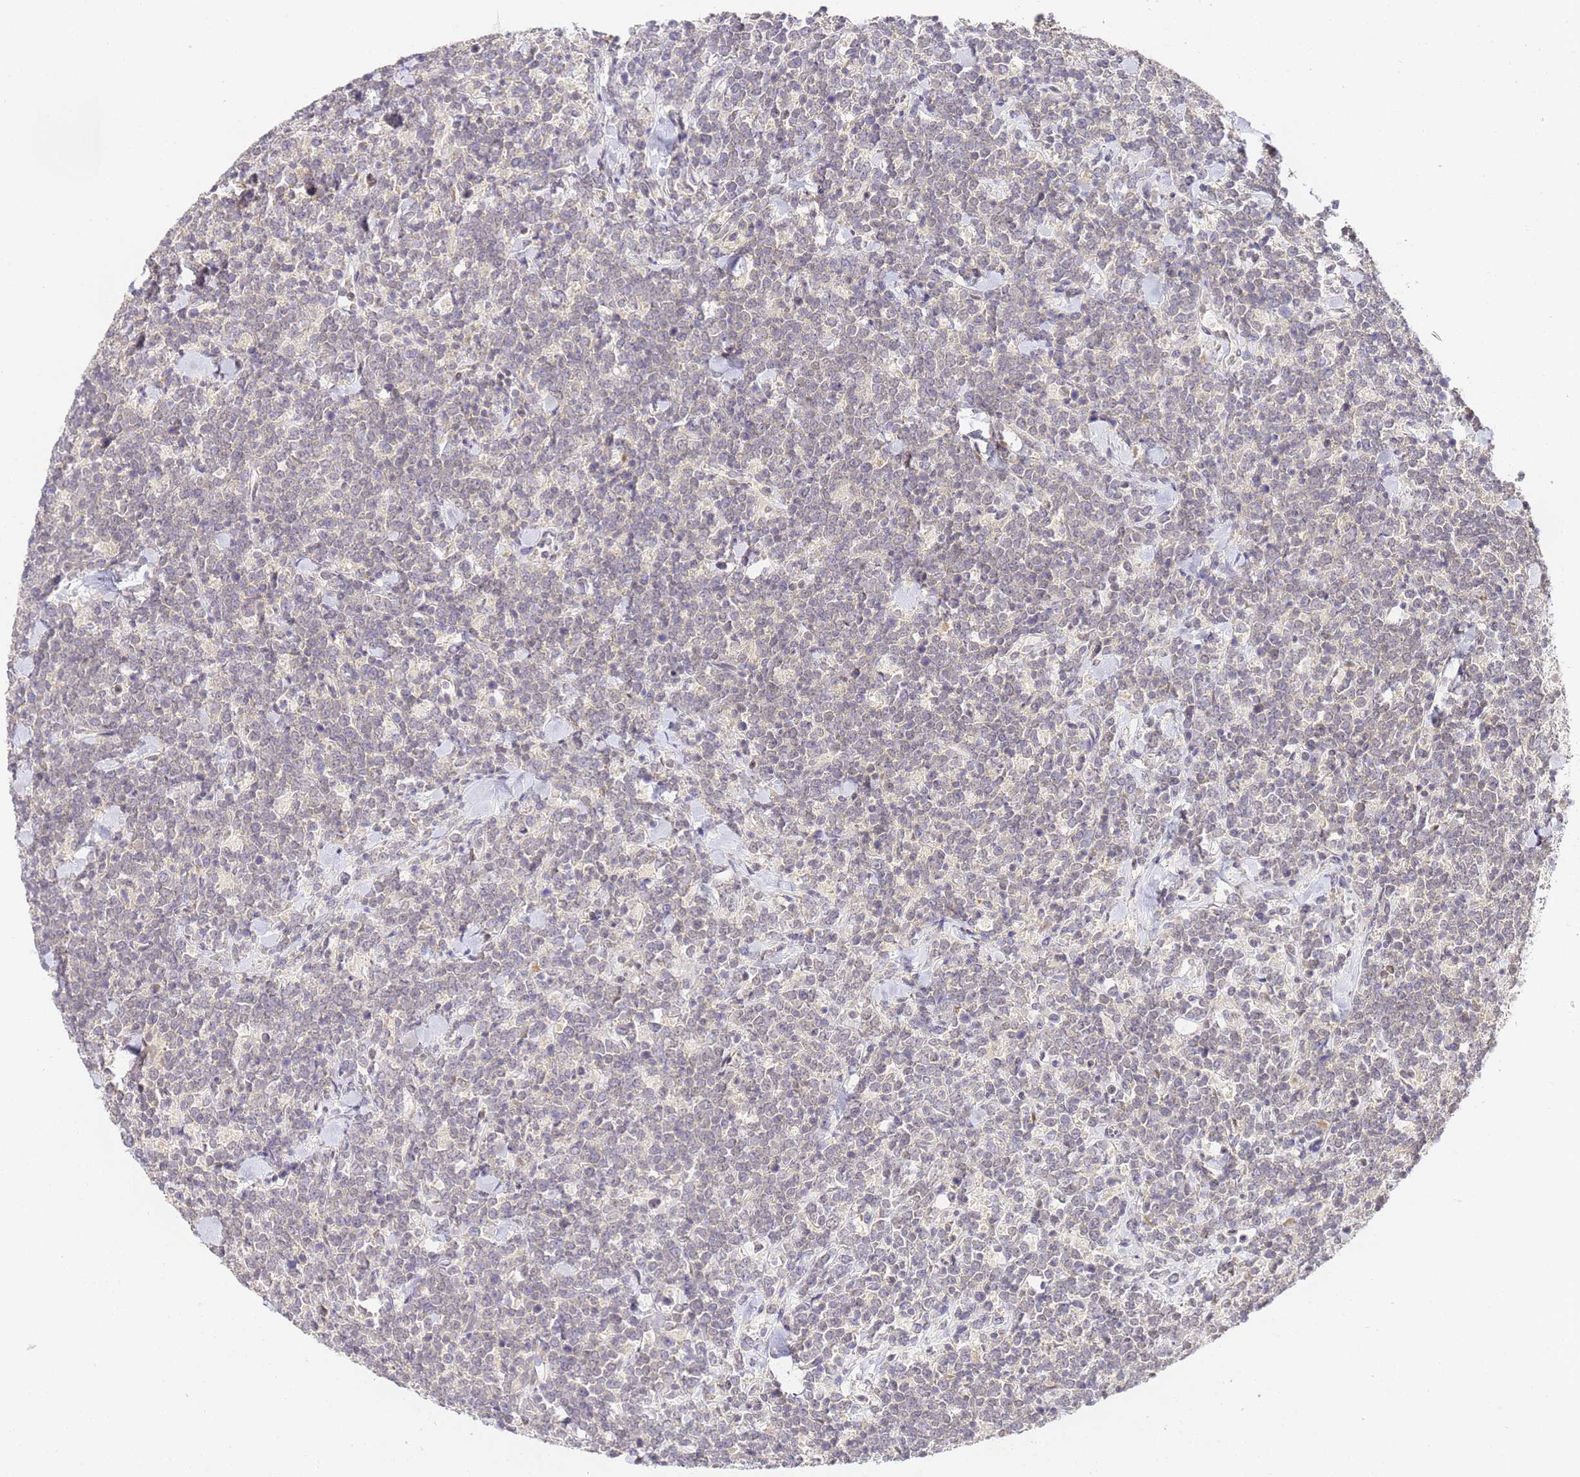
{"staining": {"intensity": "negative", "quantity": "none", "location": "none"}, "tissue": "lymphoma", "cell_type": "Tumor cells", "image_type": "cancer", "snomed": [{"axis": "morphology", "description": "Malignant lymphoma, non-Hodgkin's type, High grade"}, {"axis": "topography", "description": "Small intestine"}], "caption": "Immunohistochemistry image of neoplastic tissue: human high-grade malignant lymphoma, non-Hodgkin's type stained with DAB reveals no significant protein positivity in tumor cells.", "gene": "LSM3", "patient": {"sex": "male", "age": 8}}